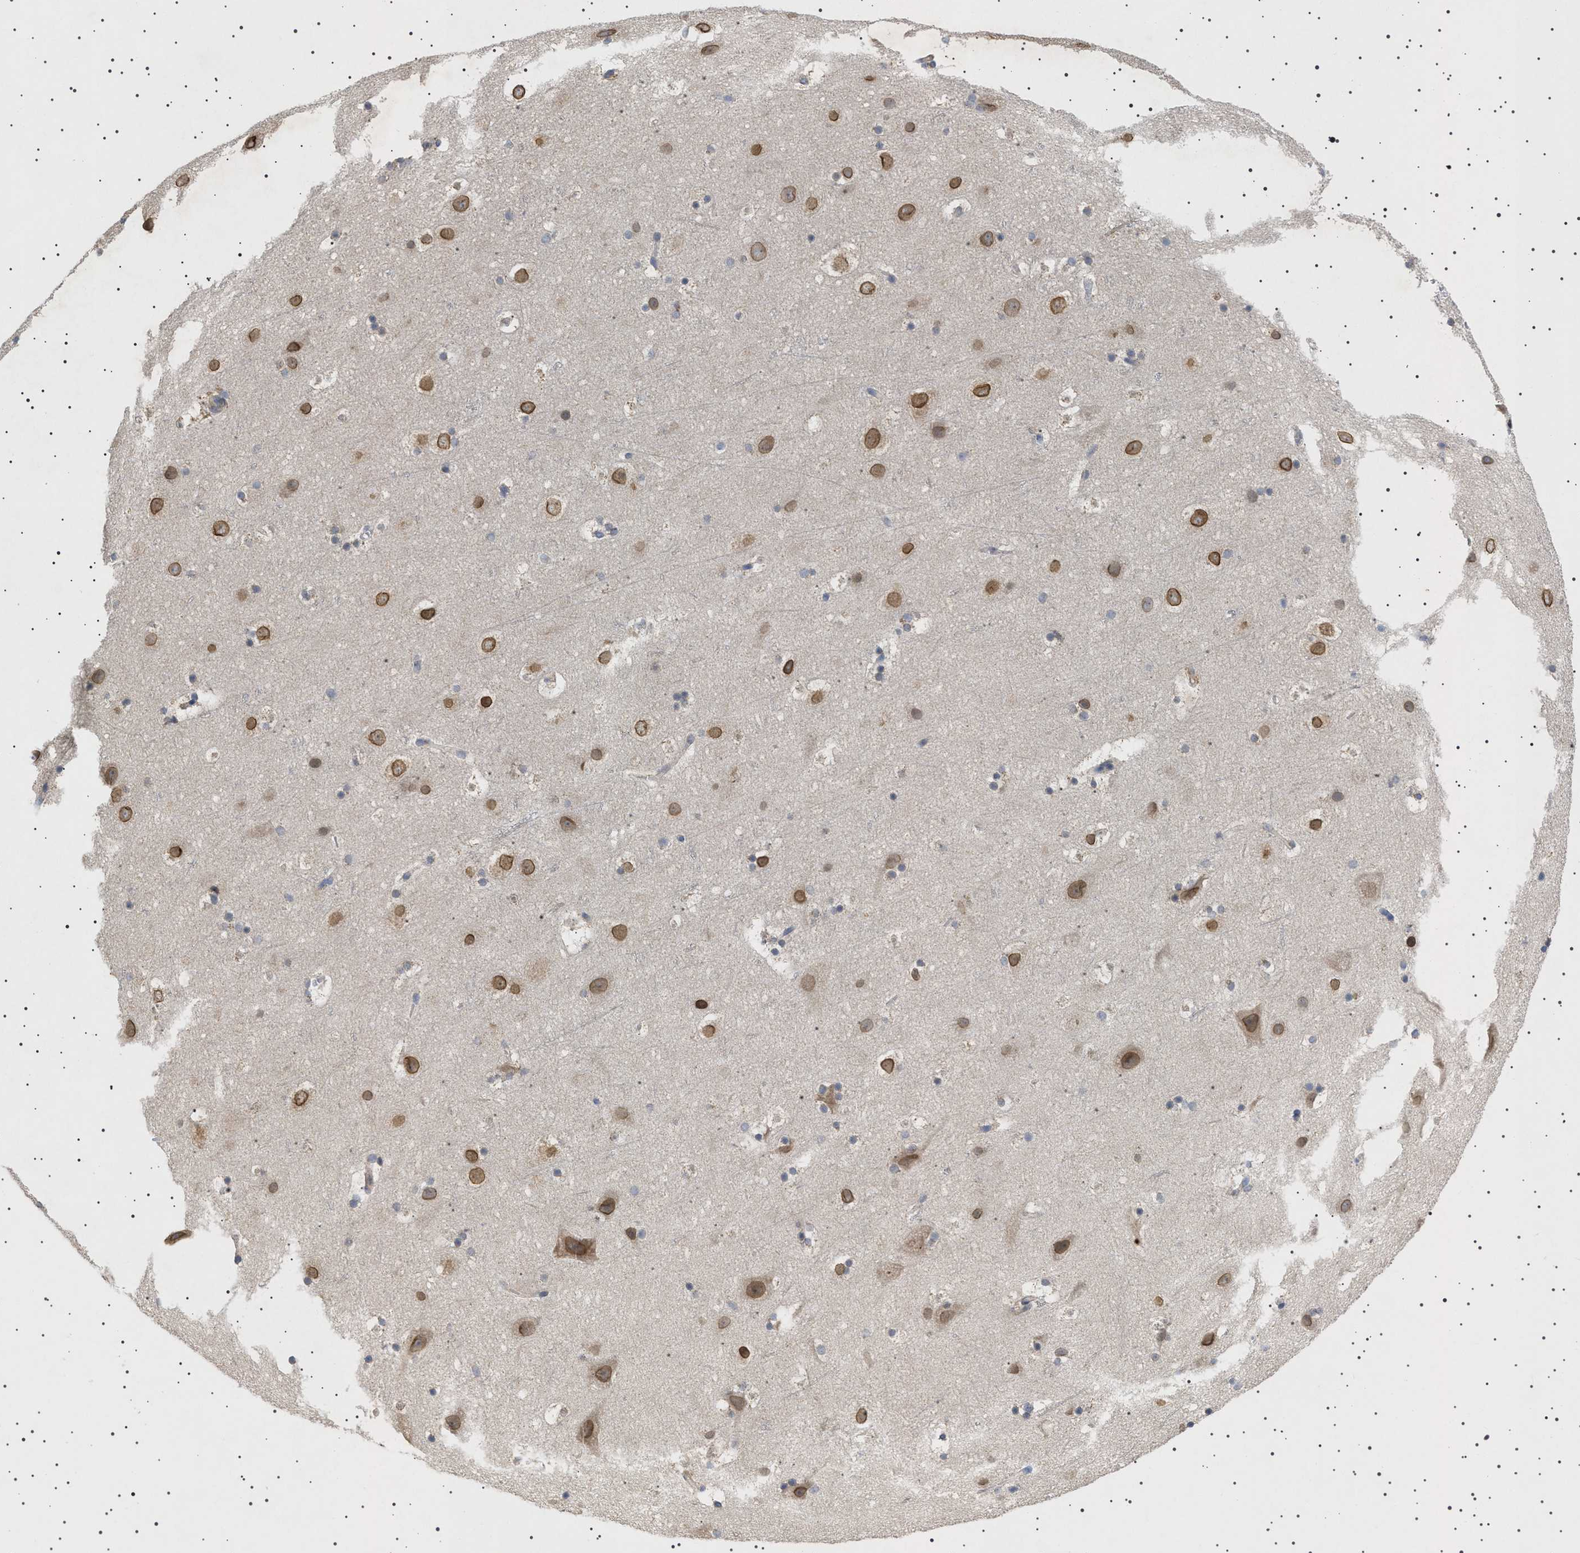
{"staining": {"intensity": "negative", "quantity": "none", "location": "none"}, "tissue": "cerebral cortex", "cell_type": "Endothelial cells", "image_type": "normal", "snomed": [{"axis": "morphology", "description": "Normal tissue, NOS"}, {"axis": "topography", "description": "Cerebral cortex"}], "caption": "Normal cerebral cortex was stained to show a protein in brown. There is no significant expression in endothelial cells.", "gene": "NUP93", "patient": {"sex": "male", "age": 45}}